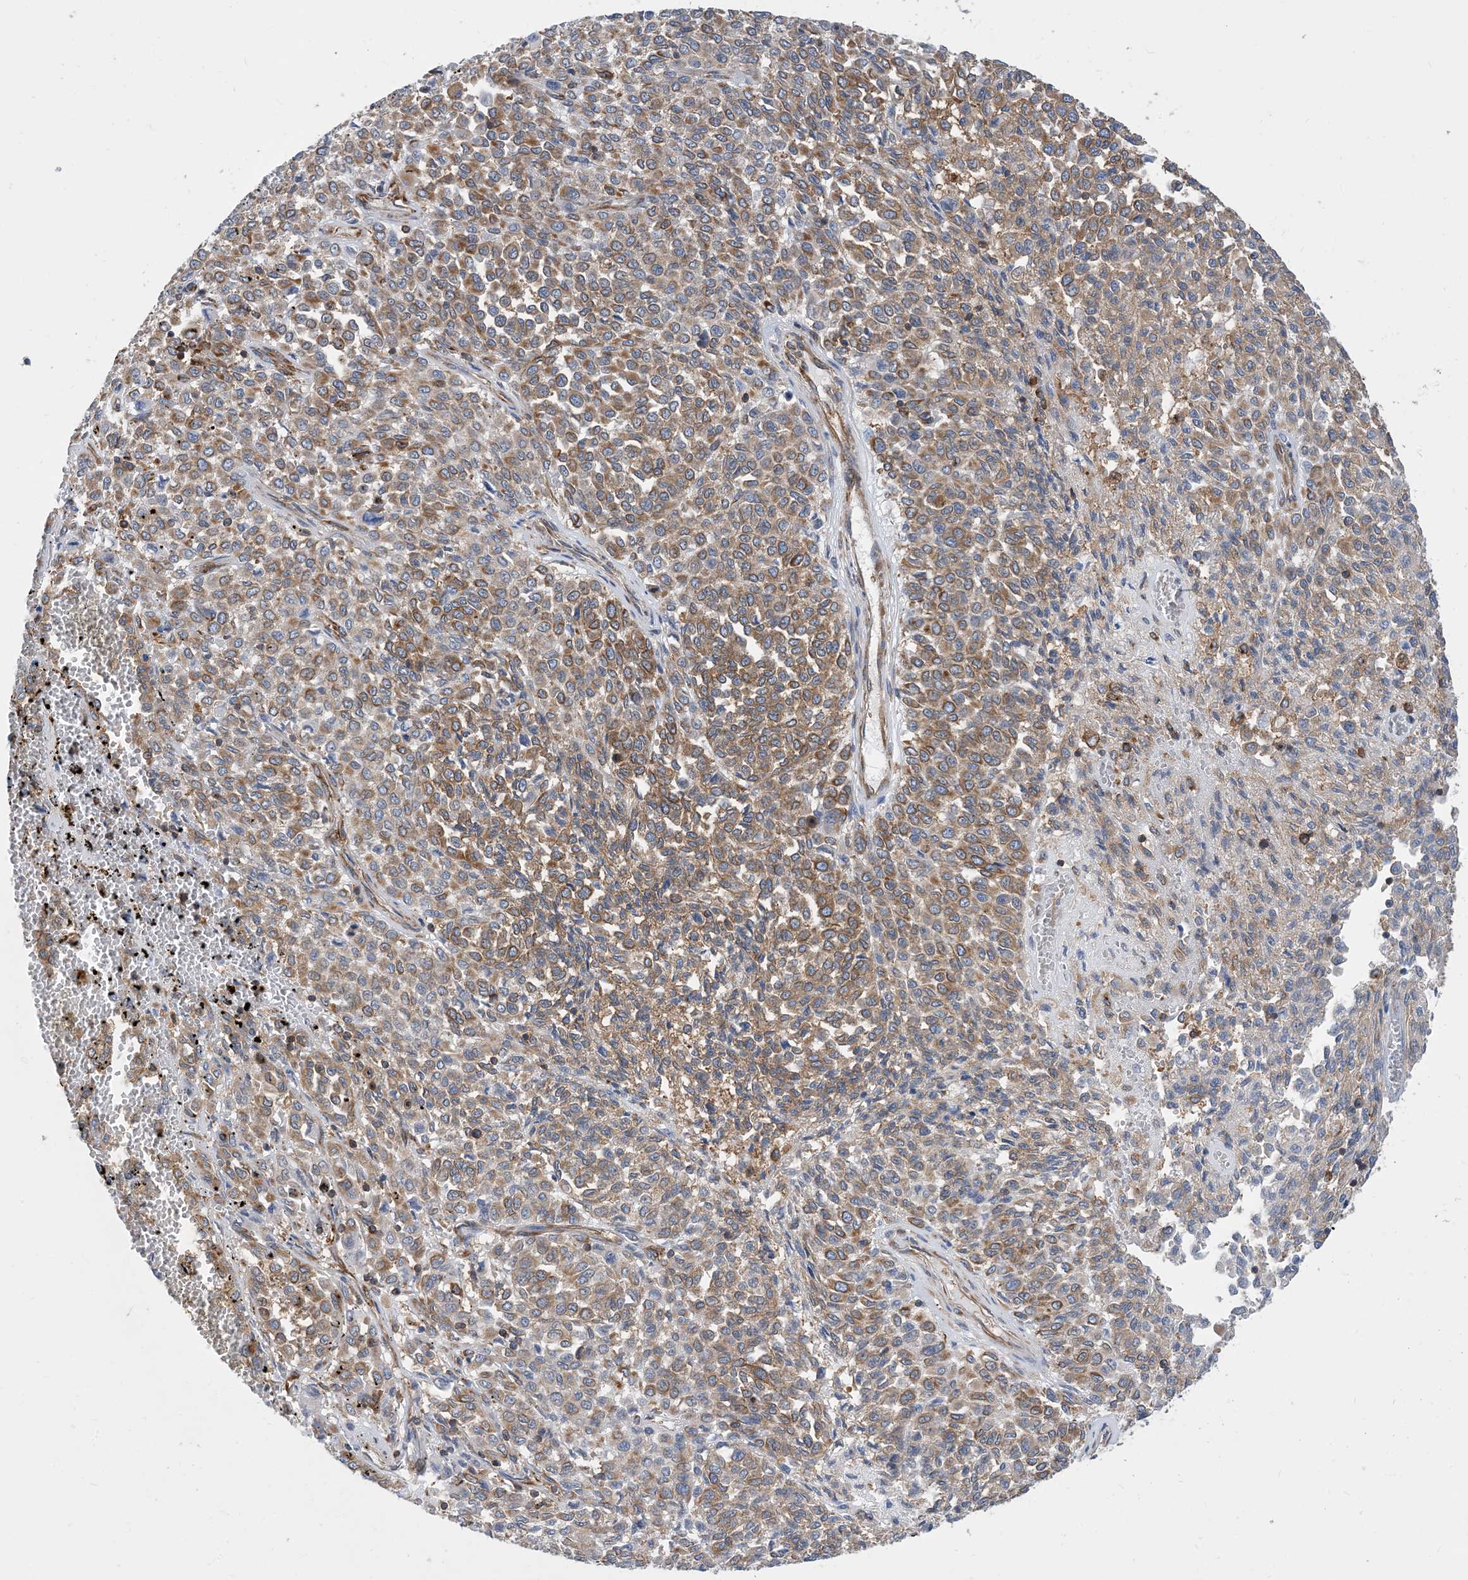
{"staining": {"intensity": "moderate", "quantity": ">75%", "location": "cytoplasmic/membranous"}, "tissue": "melanoma", "cell_type": "Tumor cells", "image_type": "cancer", "snomed": [{"axis": "morphology", "description": "Malignant melanoma, Metastatic site"}, {"axis": "topography", "description": "Pancreas"}], "caption": "Immunohistochemistry (IHC) micrograph of neoplastic tissue: human melanoma stained using immunohistochemistry reveals medium levels of moderate protein expression localized specifically in the cytoplasmic/membranous of tumor cells, appearing as a cytoplasmic/membranous brown color.", "gene": "DYNC1LI1", "patient": {"sex": "female", "age": 30}}